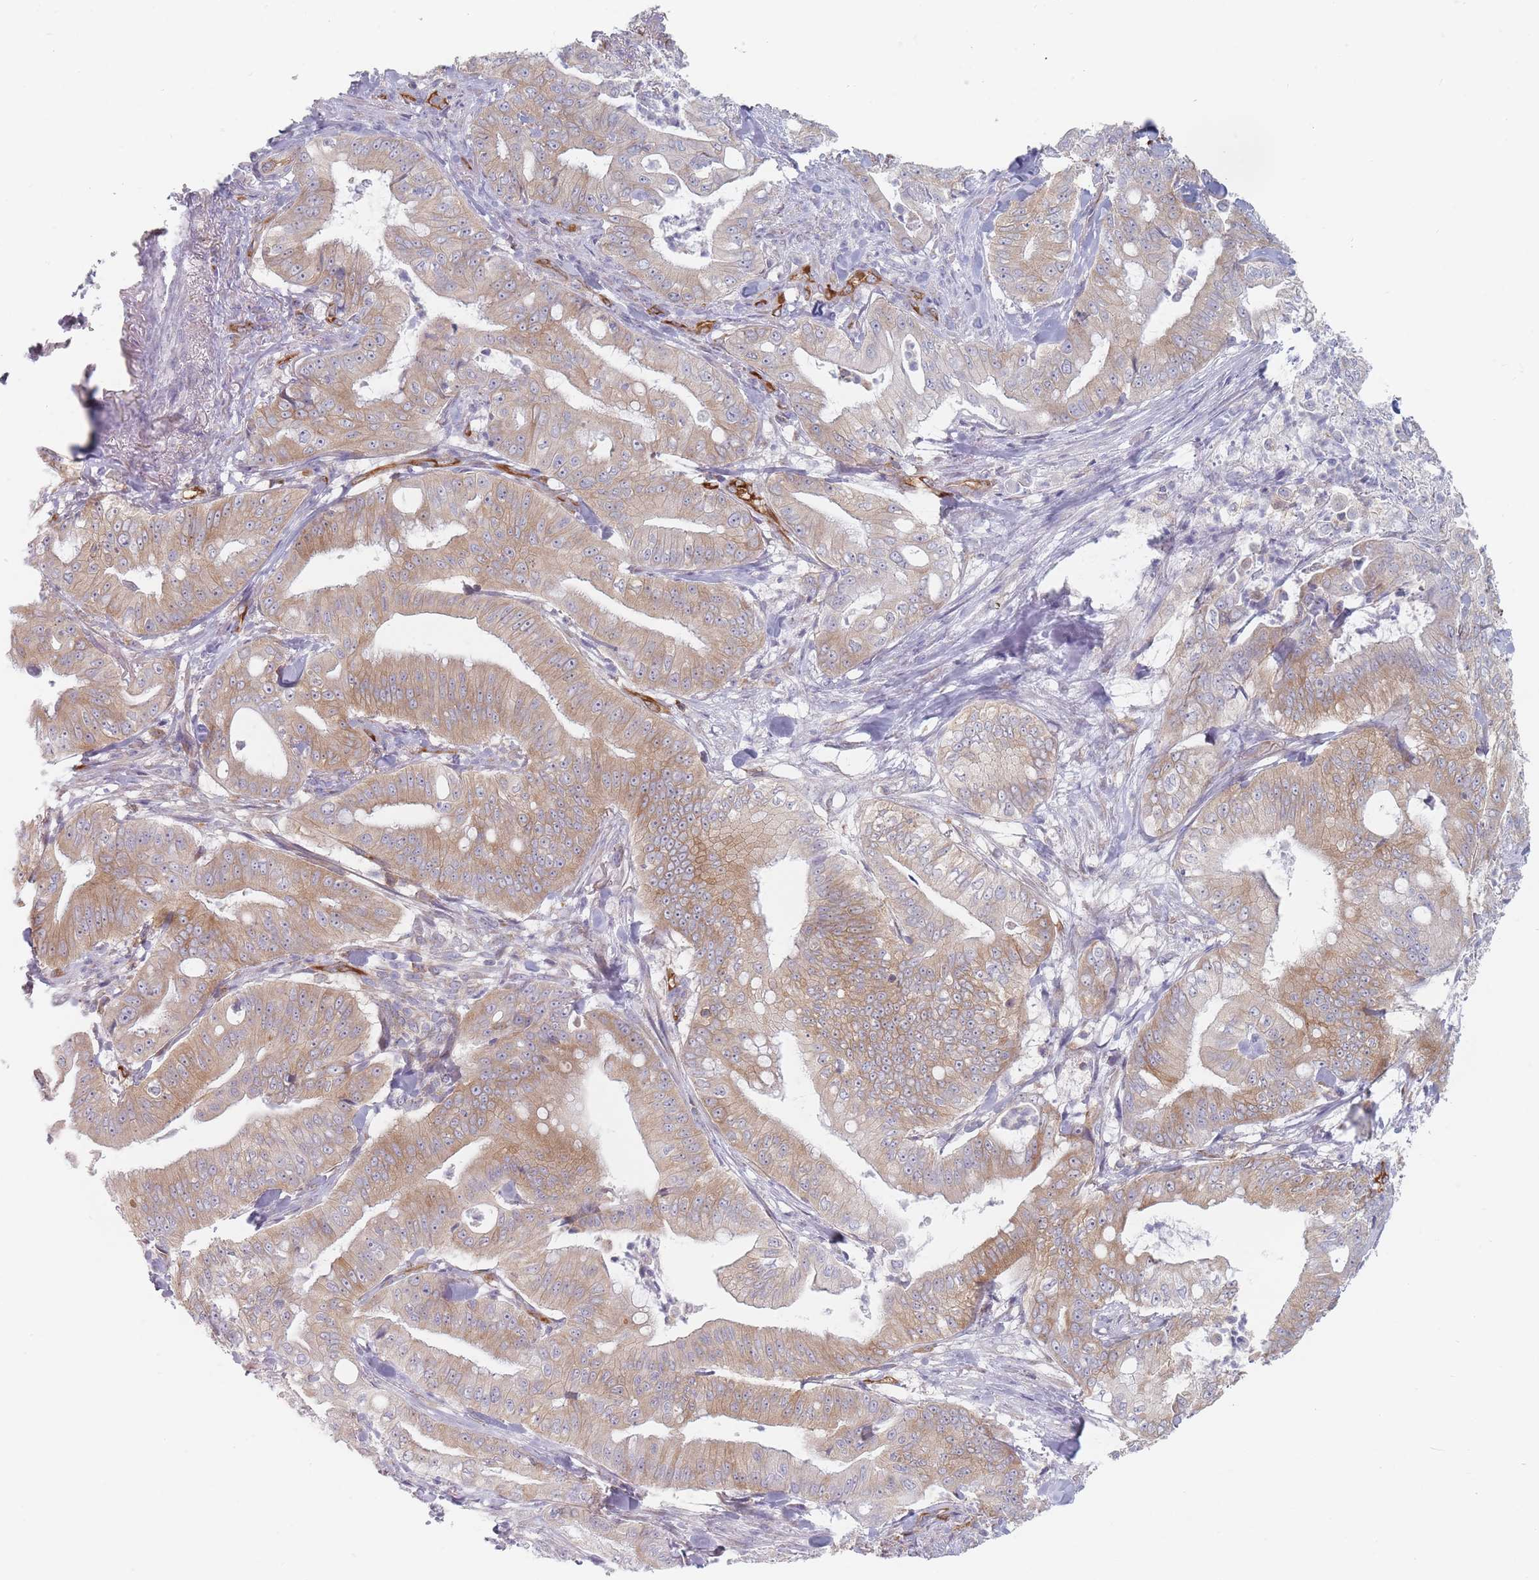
{"staining": {"intensity": "moderate", "quantity": "25%-75%", "location": "cytoplasmic/membranous"}, "tissue": "pancreatic cancer", "cell_type": "Tumor cells", "image_type": "cancer", "snomed": [{"axis": "morphology", "description": "Adenocarcinoma, NOS"}, {"axis": "topography", "description": "Pancreas"}], "caption": "Moderate cytoplasmic/membranous protein positivity is present in about 25%-75% of tumor cells in pancreatic adenocarcinoma. (DAB IHC, brown staining for protein, blue staining for nuclei).", "gene": "MAP1S", "patient": {"sex": "male", "age": 71}}